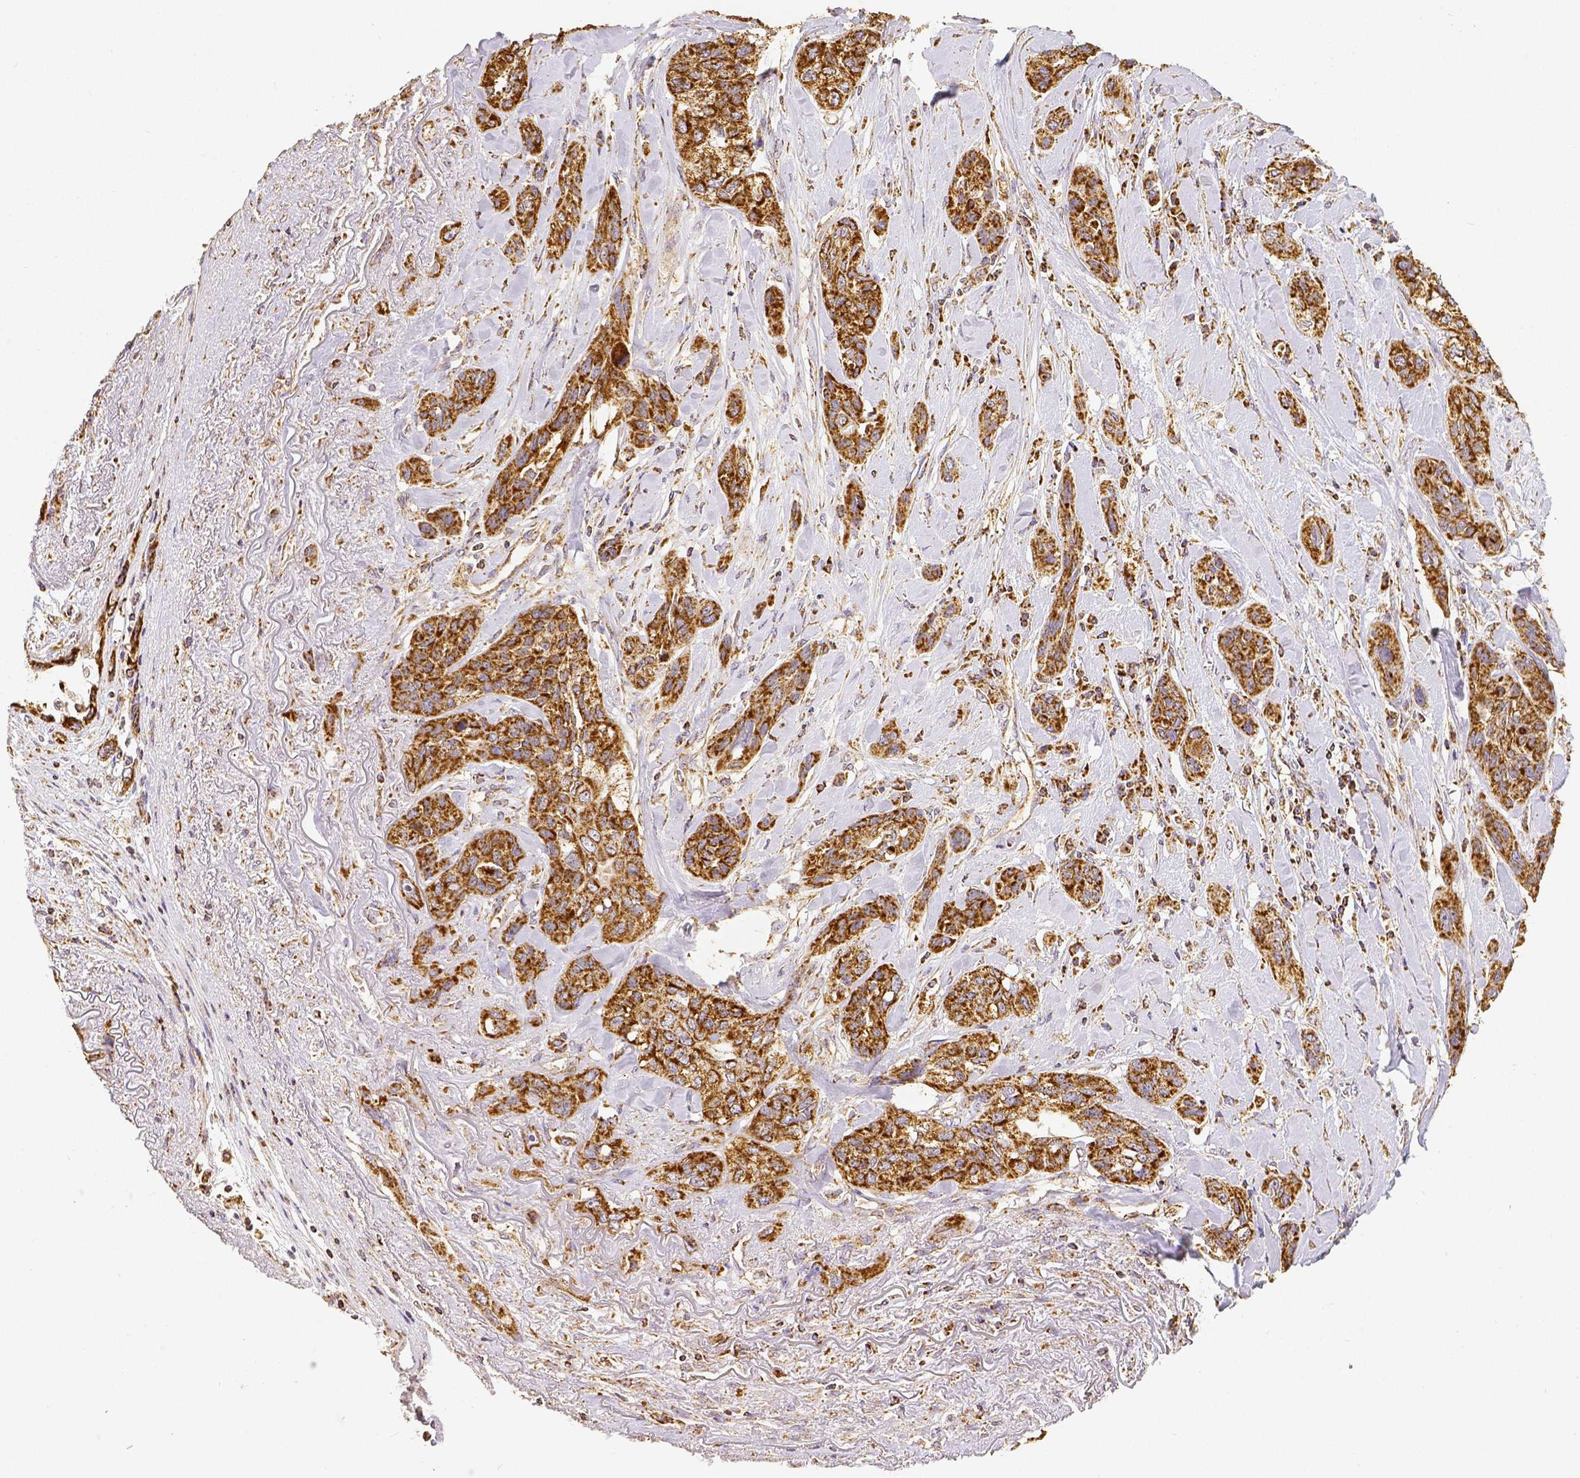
{"staining": {"intensity": "moderate", "quantity": ">75%", "location": "cytoplasmic/membranous"}, "tissue": "lung cancer", "cell_type": "Tumor cells", "image_type": "cancer", "snomed": [{"axis": "morphology", "description": "Squamous cell carcinoma, NOS"}, {"axis": "topography", "description": "Lung"}], "caption": "Brown immunohistochemical staining in lung squamous cell carcinoma displays moderate cytoplasmic/membranous expression in approximately >75% of tumor cells.", "gene": "SDHB", "patient": {"sex": "female", "age": 70}}